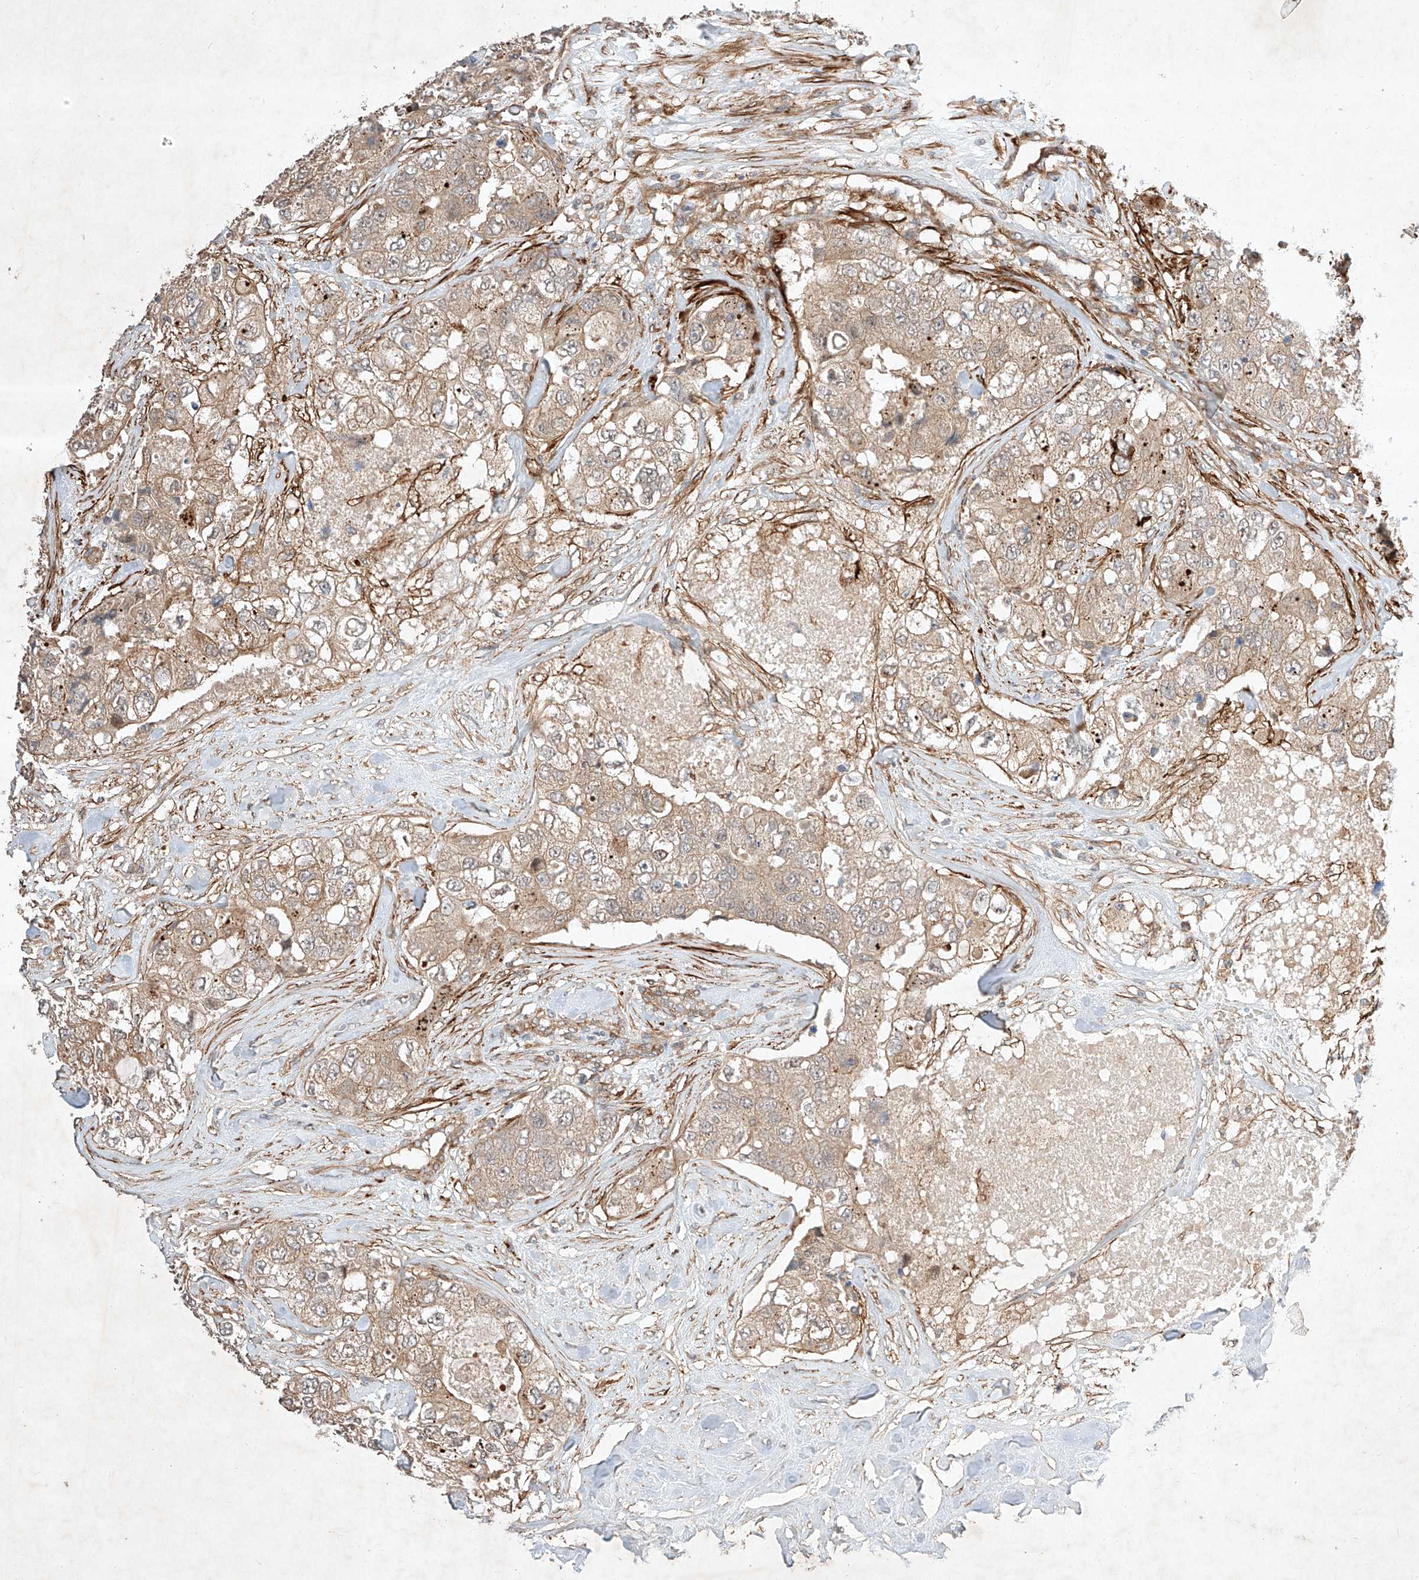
{"staining": {"intensity": "weak", "quantity": ">75%", "location": "cytoplasmic/membranous"}, "tissue": "breast cancer", "cell_type": "Tumor cells", "image_type": "cancer", "snomed": [{"axis": "morphology", "description": "Duct carcinoma"}, {"axis": "topography", "description": "Breast"}], "caption": "The immunohistochemical stain labels weak cytoplasmic/membranous positivity in tumor cells of breast intraductal carcinoma tissue. (DAB (3,3'-diaminobenzidine) IHC with brightfield microscopy, high magnification).", "gene": "ARHGAP33", "patient": {"sex": "female", "age": 62}}